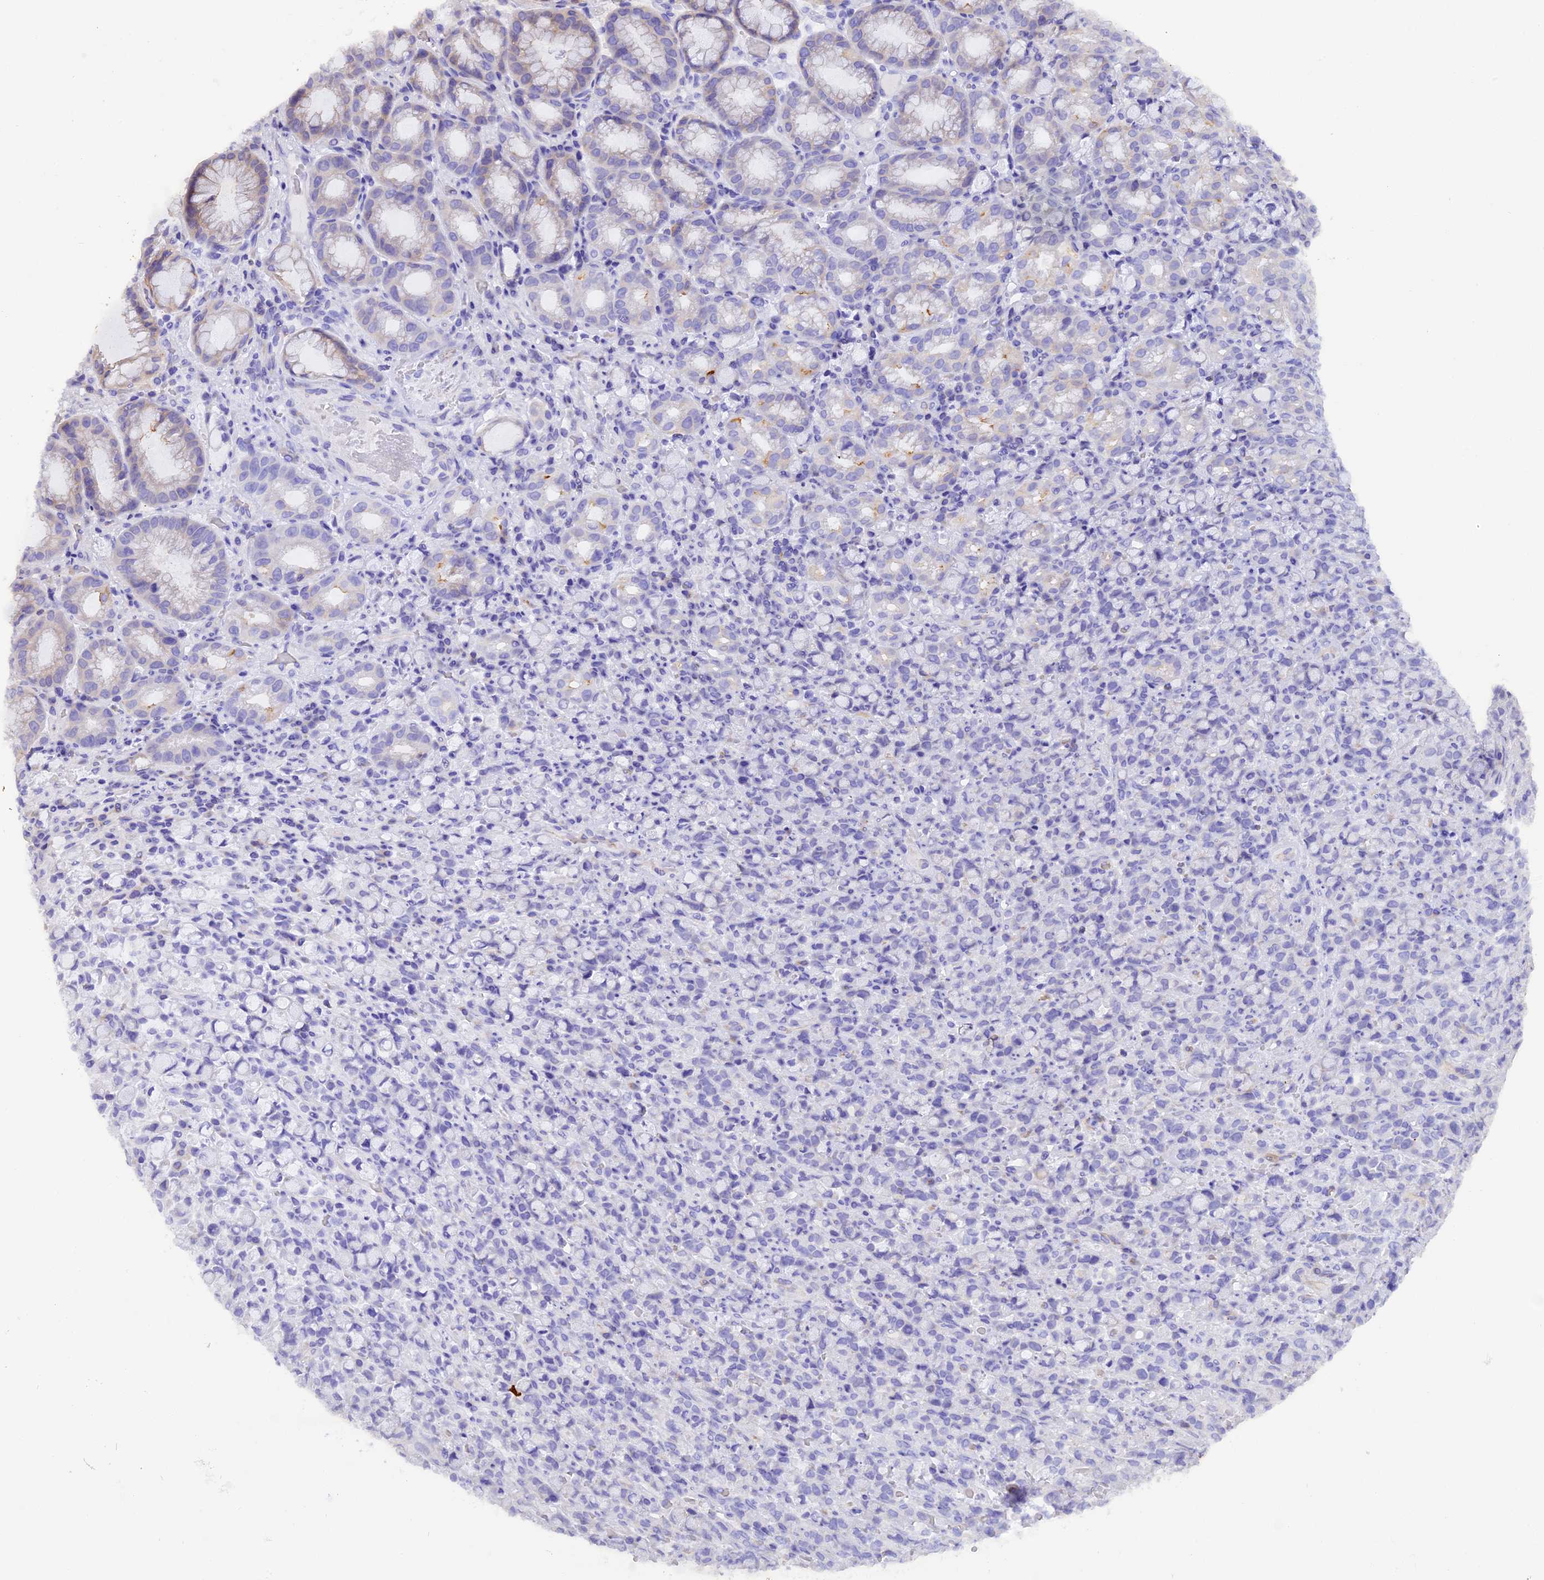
{"staining": {"intensity": "negative", "quantity": "none", "location": "none"}, "tissue": "stomach cancer", "cell_type": "Tumor cells", "image_type": "cancer", "snomed": [{"axis": "morphology", "description": "Normal tissue, NOS"}, {"axis": "morphology", "description": "Adenocarcinoma, NOS"}, {"axis": "topography", "description": "Stomach"}], "caption": "The micrograph exhibits no significant expression in tumor cells of stomach cancer (adenocarcinoma). (DAB immunohistochemistry, high magnification).", "gene": "FAM193A", "patient": {"sex": "female", "age": 79}}